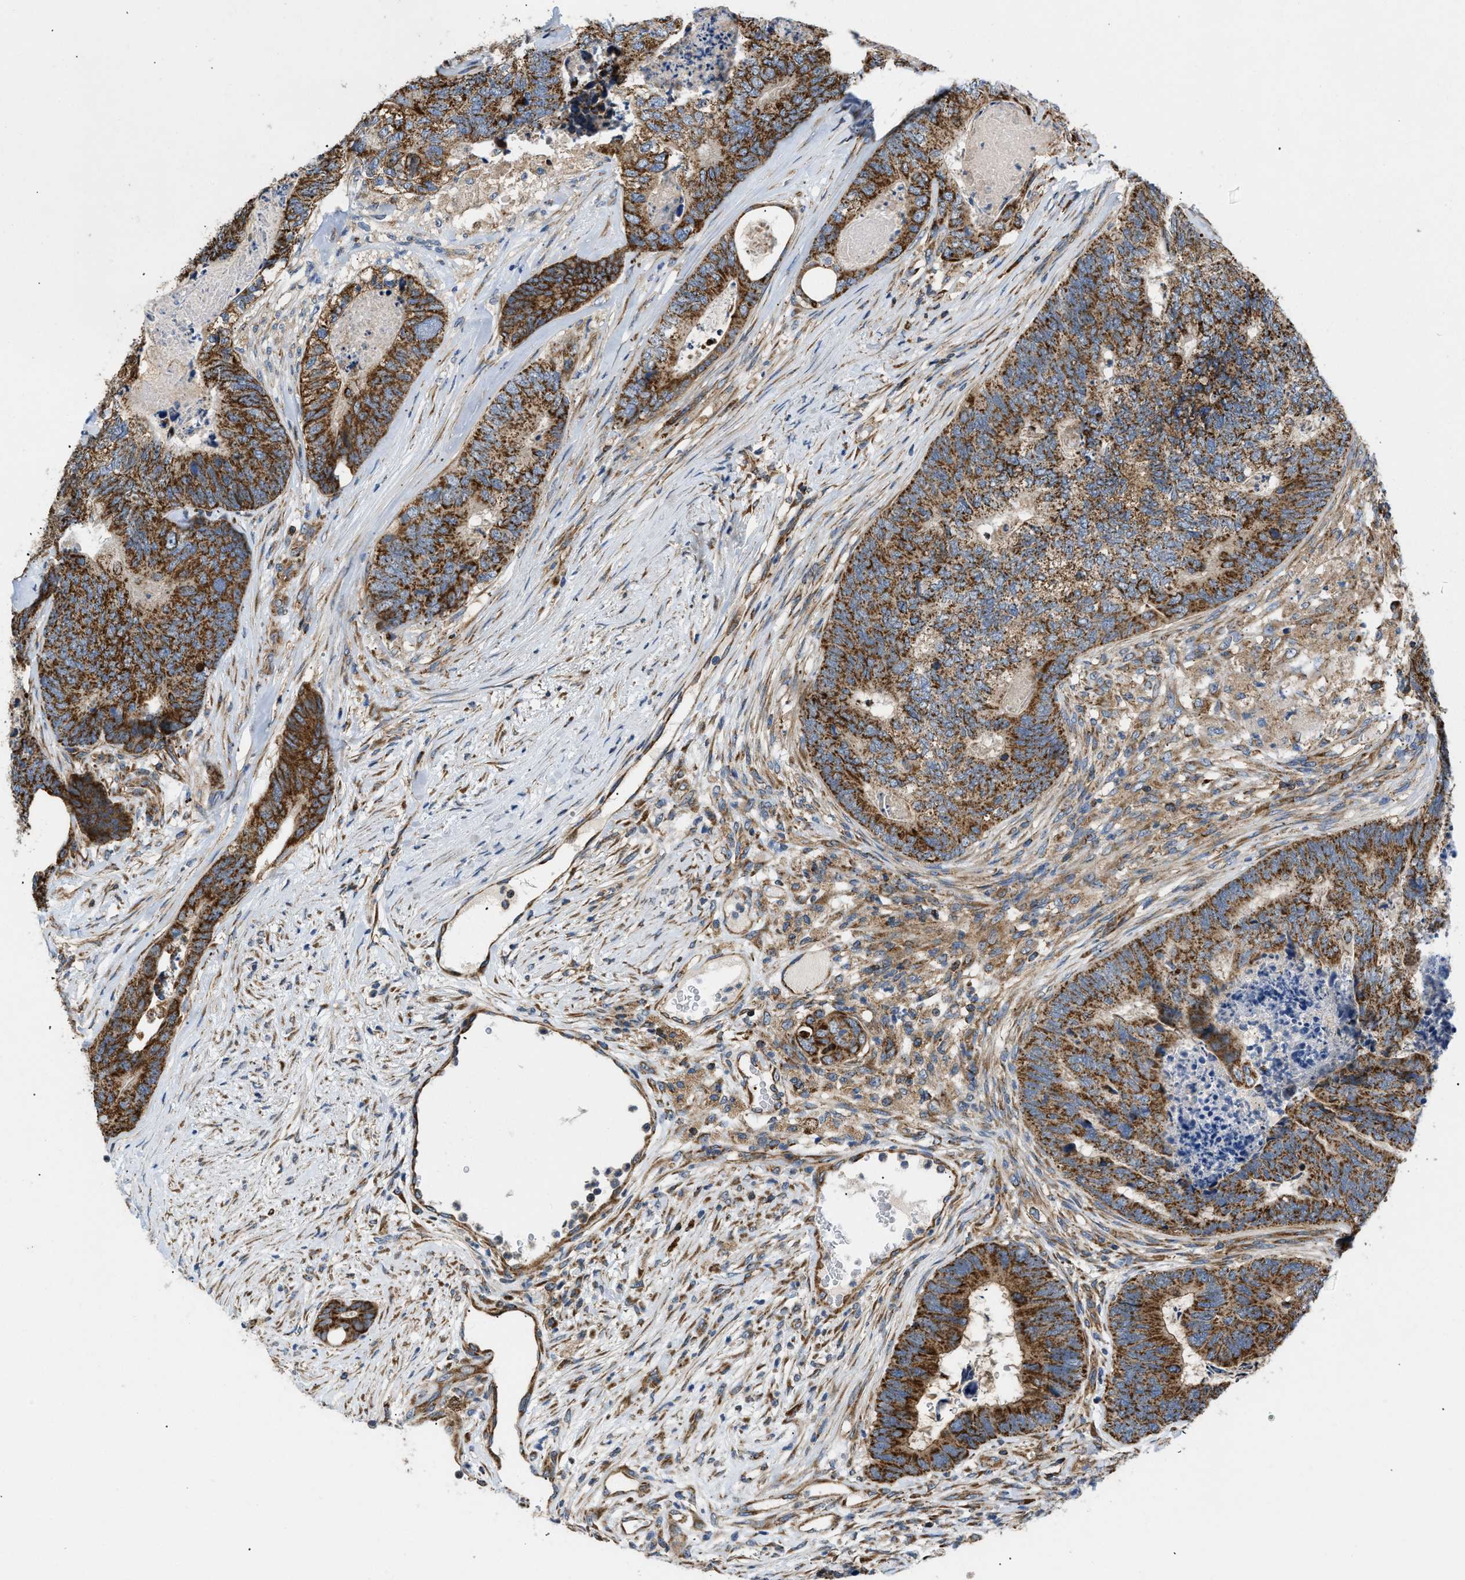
{"staining": {"intensity": "strong", "quantity": ">75%", "location": "cytoplasmic/membranous"}, "tissue": "colorectal cancer", "cell_type": "Tumor cells", "image_type": "cancer", "snomed": [{"axis": "morphology", "description": "Adenocarcinoma, NOS"}, {"axis": "topography", "description": "Colon"}], "caption": "Approximately >75% of tumor cells in human adenocarcinoma (colorectal) demonstrate strong cytoplasmic/membranous protein staining as visualized by brown immunohistochemical staining.", "gene": "OPTN", "patient": {"sex": "female", "age": 67}}